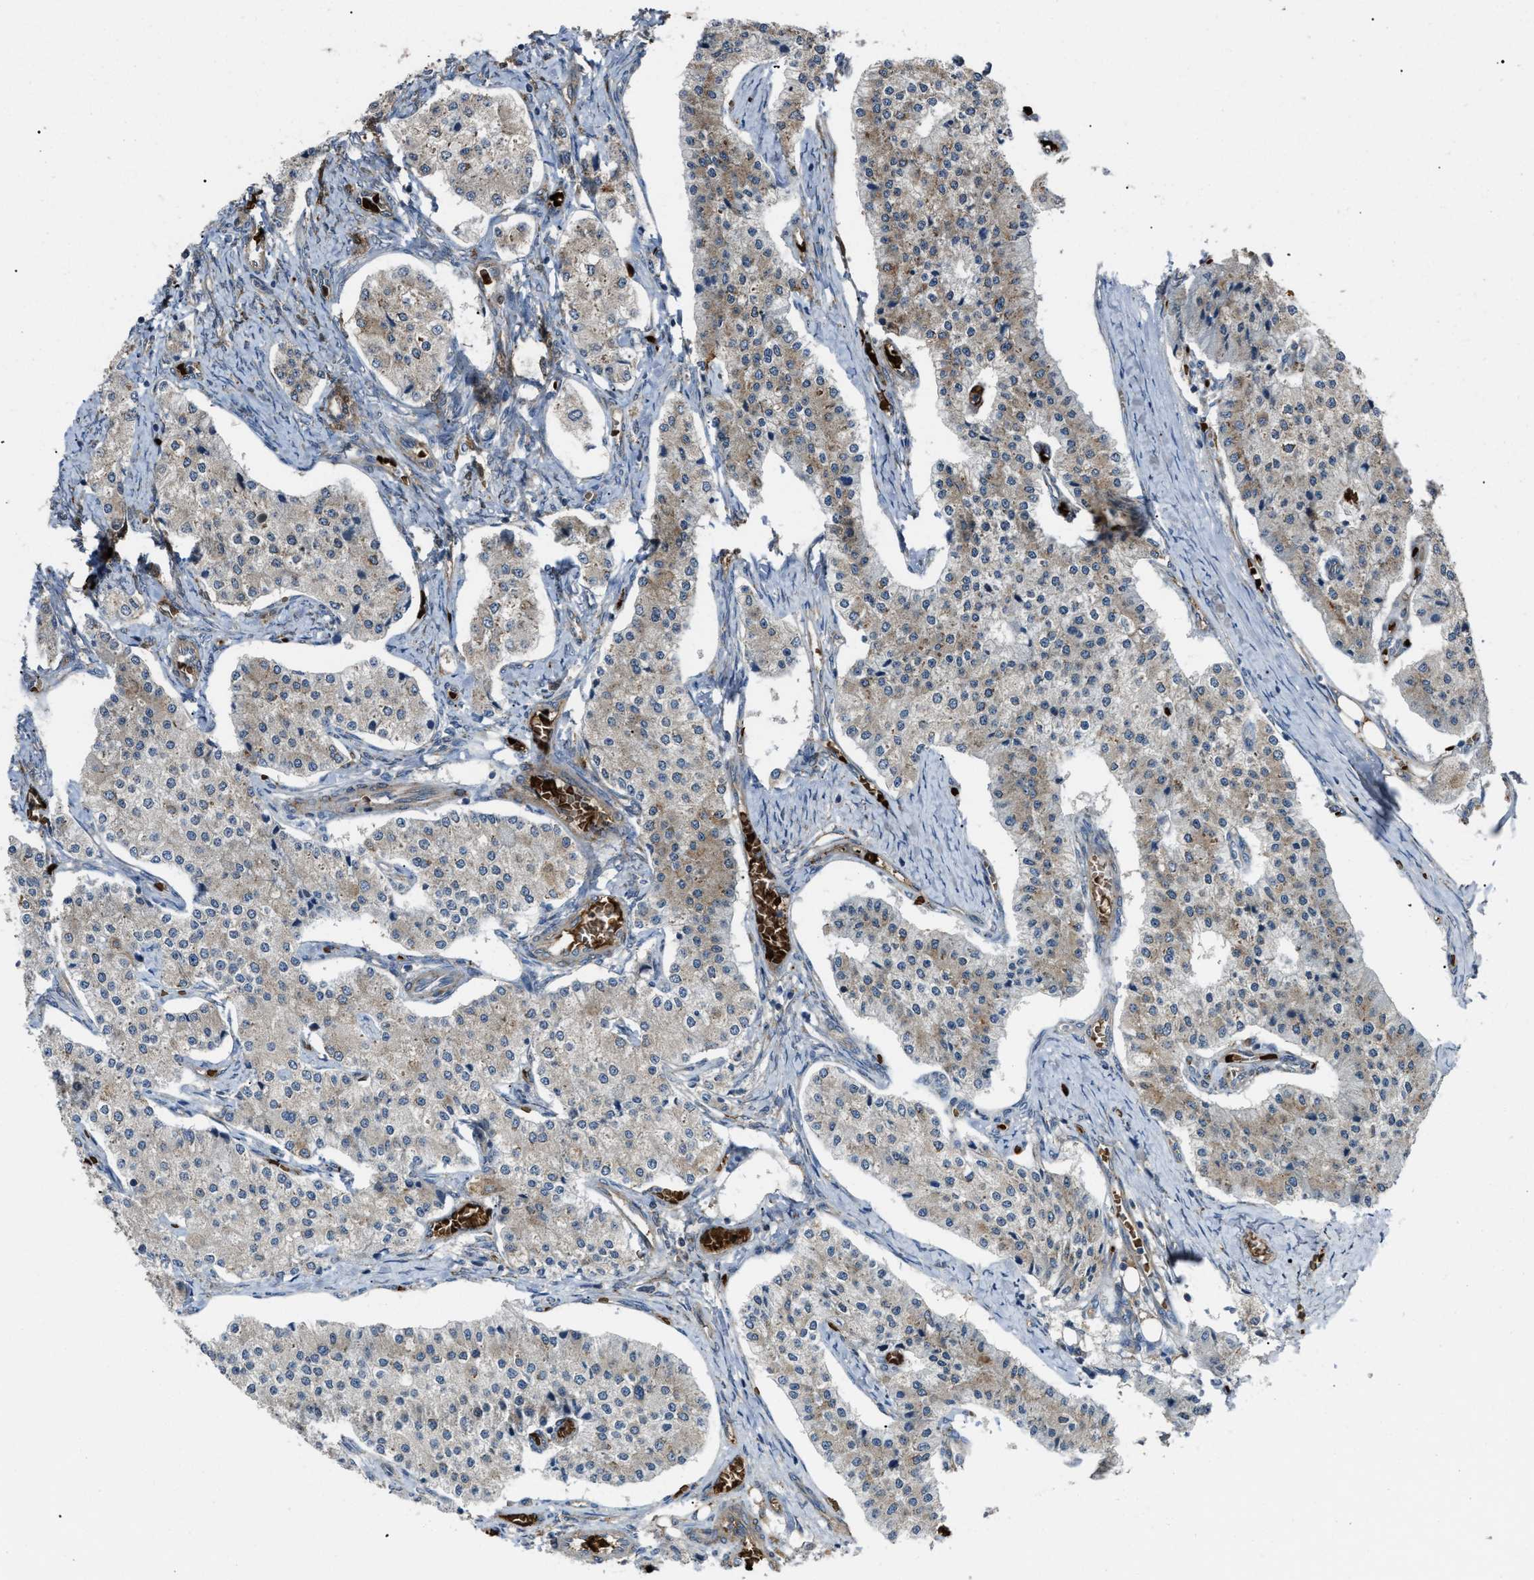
{"staining": {"intensity": "moderate", "quantity": "25%-75%", "location": "cytoplasmic/membranous"}, "tissue": "carcinoid", "cell_type": "Tumor cells", "image_type": "cancer", "snomed": [{"axis": "morphology", "description": "Carcinoid, malignant, NOS"}, {"axis": "topography", "description": "Colon"}], "caption": "This image displays immunohistochemistry (IHC) staining of human carcinoid (malignant), with medium moderate cytoplasmic/membranous positivity in about 25%-75% of tumor cells.", "gene": "SELENOM", "patient": {"sex": "female", "age": 52}}